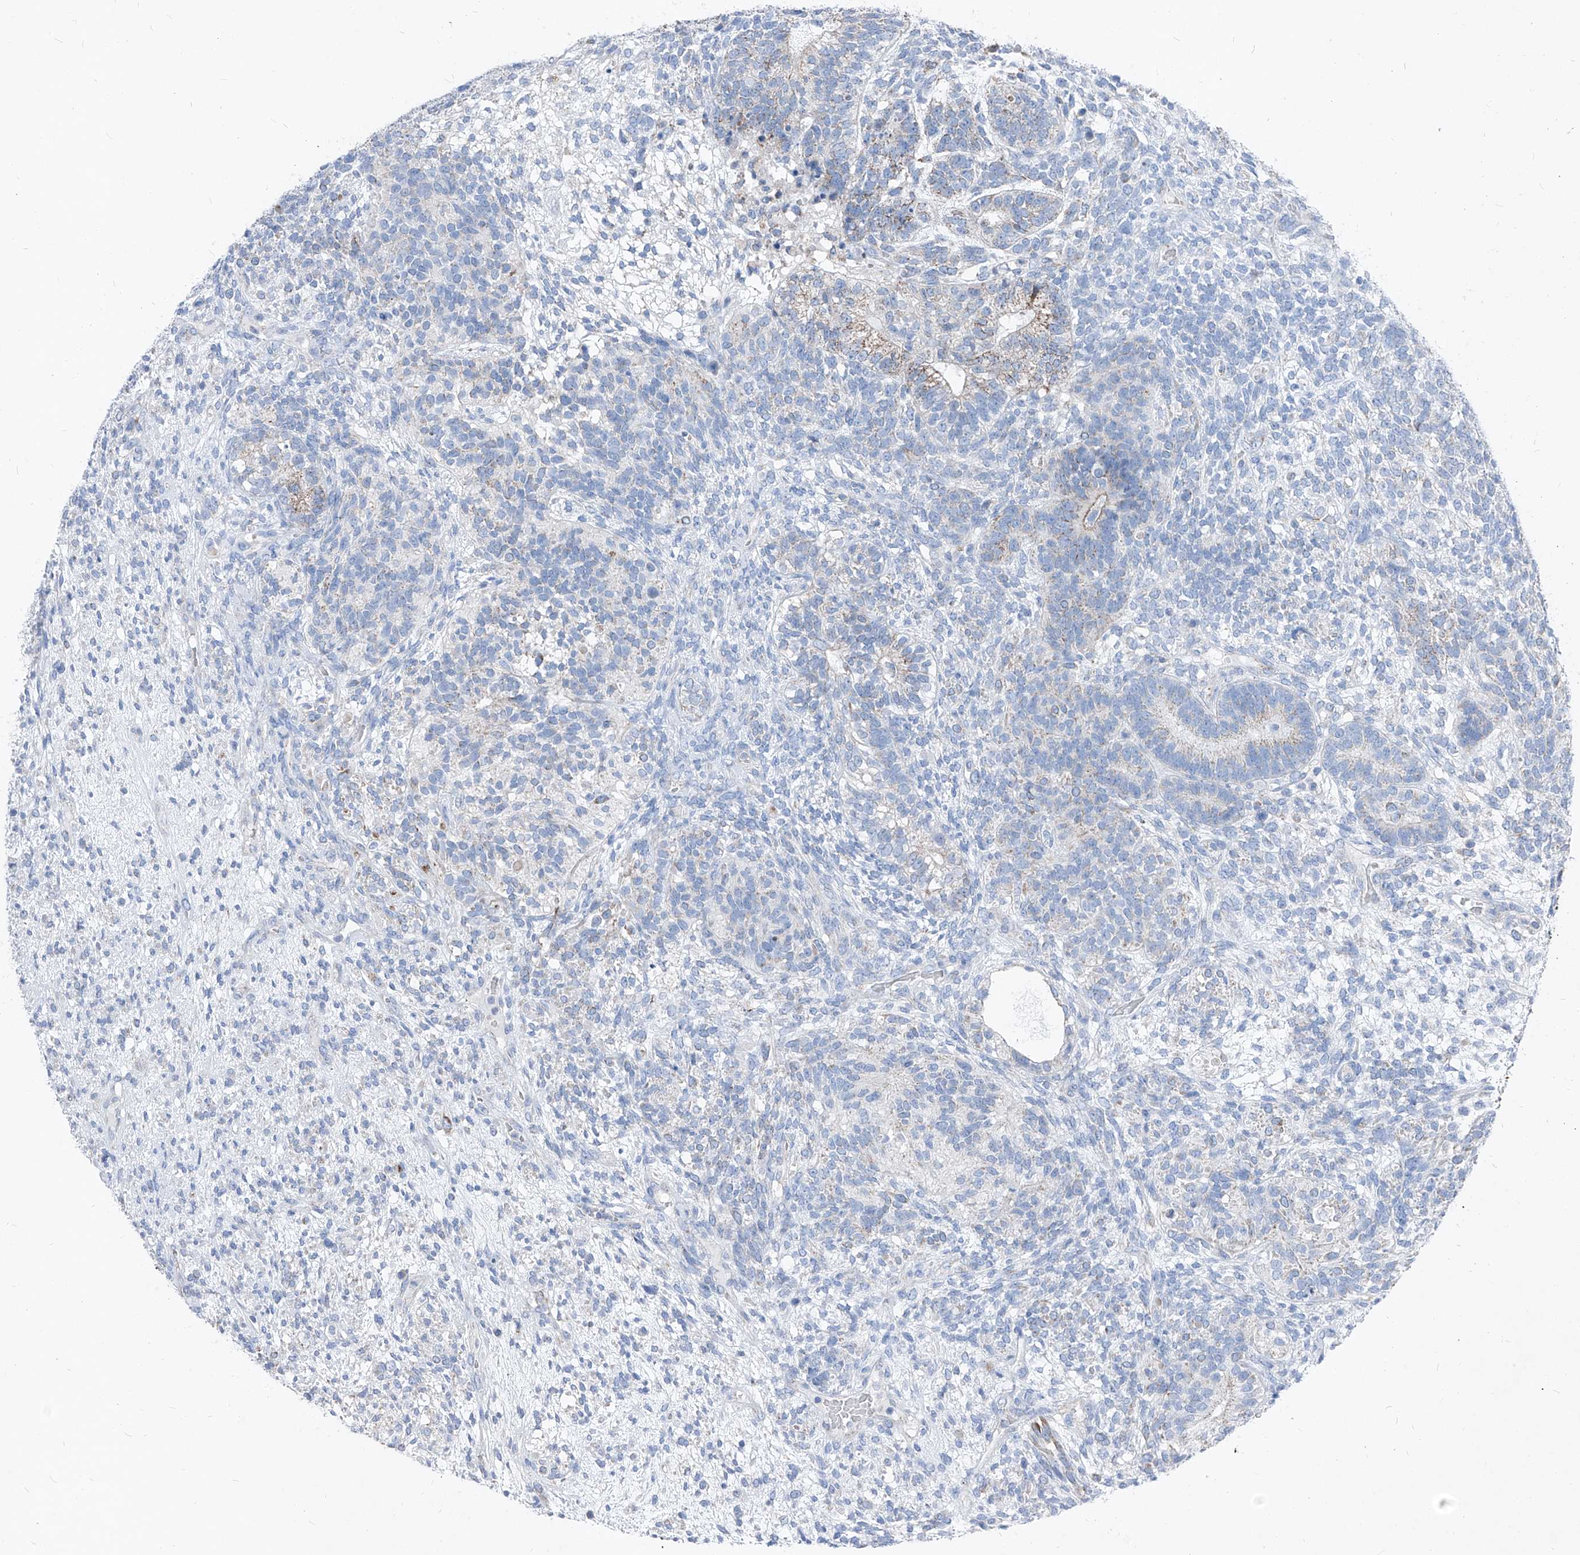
{"staining": {"intensity": "weak", "quantity": "<25%", "location": "cytoplasmic/membranous"}, "tissue": "testis cancer", "cell_type": "Tumor cells", "image_type": "cancer", "snomed": [{"axis": "morphology", "description": "Seminoma, NOS"}, {"axis": "morphology", "description": "Carcinoma, Embryonal, NOS"}, {"axis": "topography", "description": "Testis"}], "caption": "DAB immunohistochemical staining of testis cancer (embryonal carcinoma) reveals no significant expression in tumor cells.", "gene": "AGPS", "patient": {"sex": "male", "age": 28}}